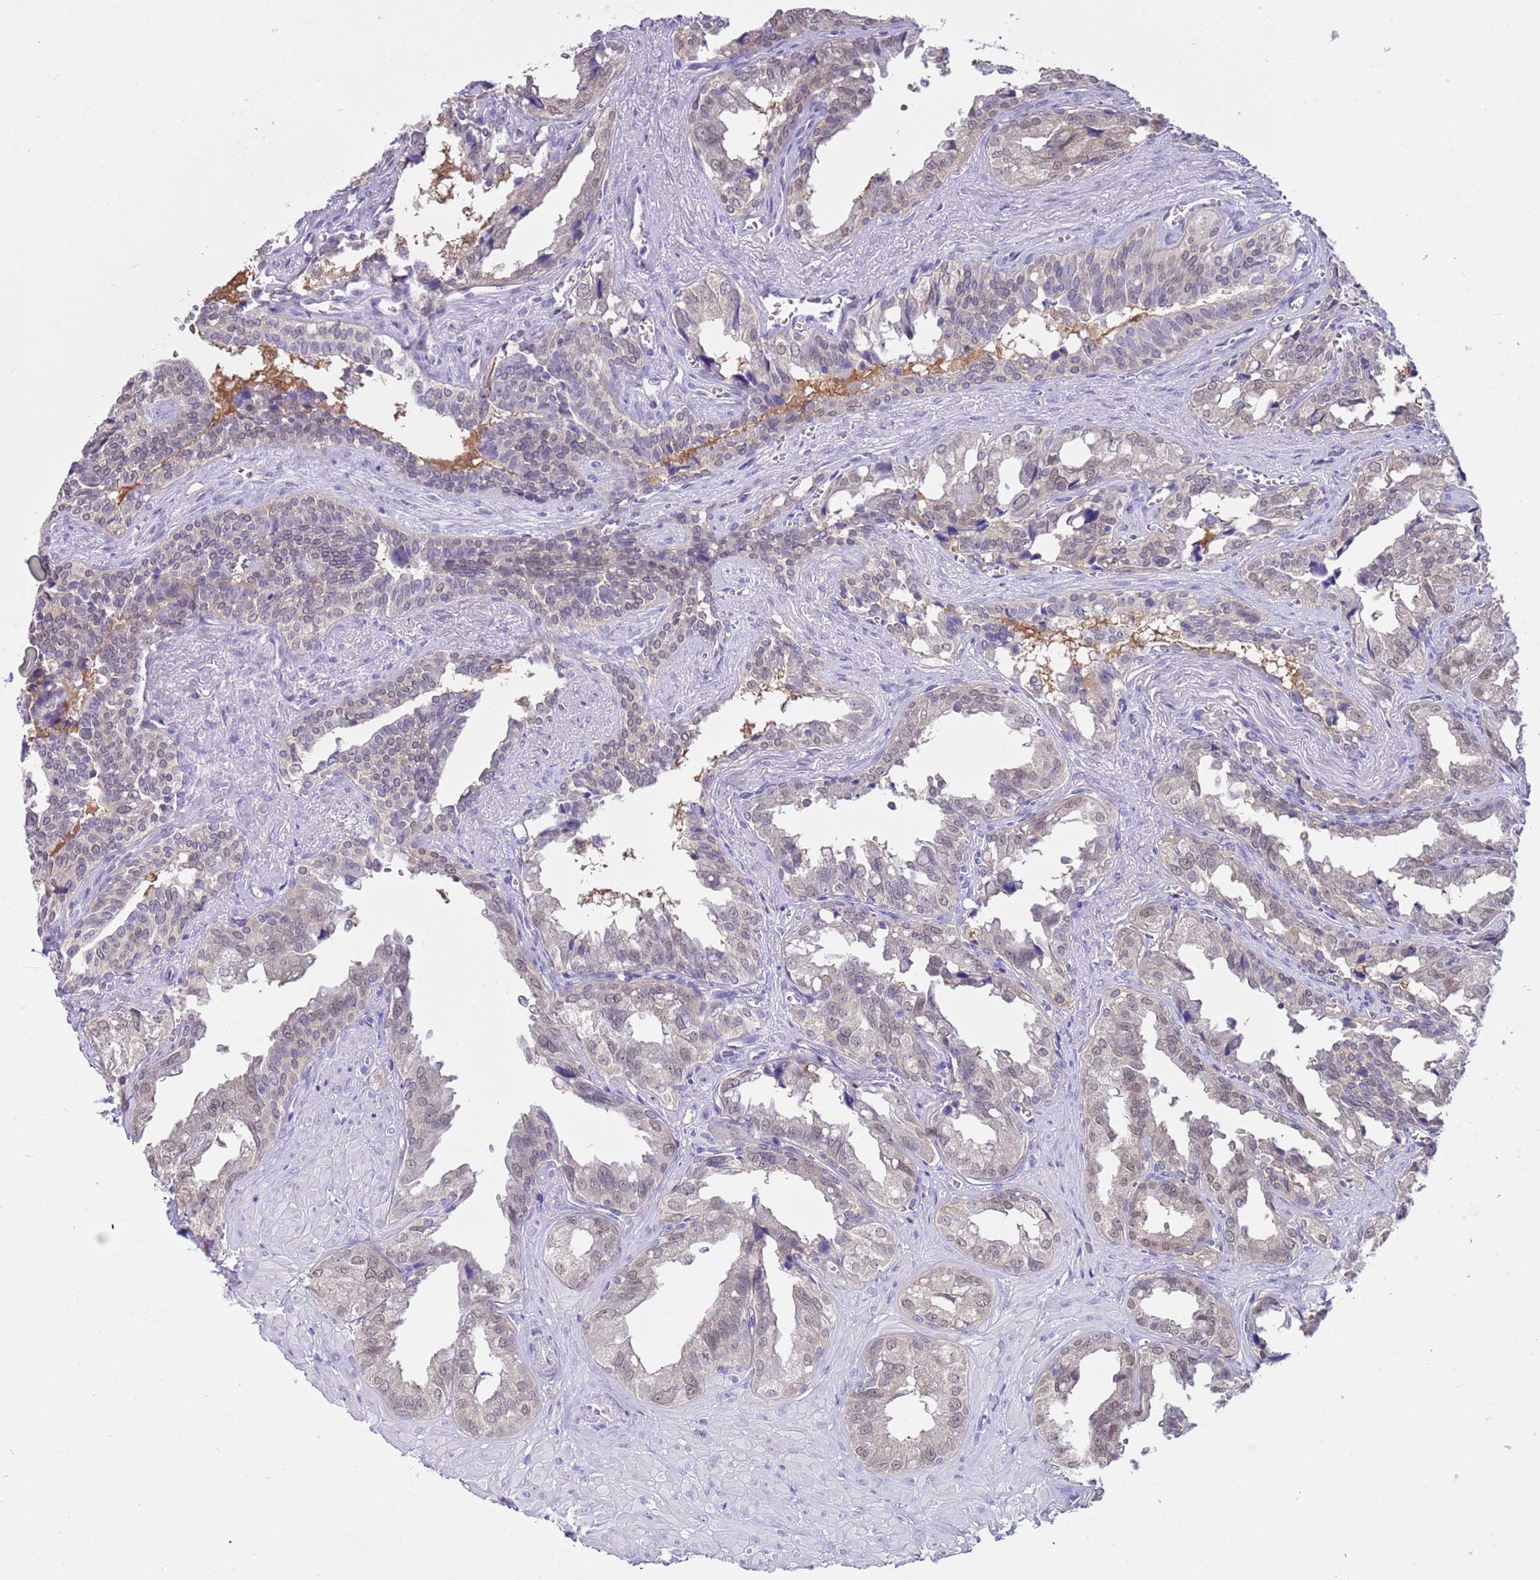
{"staining": {"intensity": "weak", "quantity": "25%-75%", "location": "cytoplasmic/membranous,nuclear"}, "tissue": "seminal vesicle", "cell_type": "Glandular cells", "image_type": "normal", "snomed": [{"axis": "morphology", "description": "Normal tissue, NOS"}, {"axis": "topography", "description": "Seminal veicle"}], "caption": "Immunohistochemical staining of benign human seminal vesicle reveals low levels of weak cytoplasmic/membranous,nuclear expression in about 25%-75% of glandular cells.", "gene": "DDI2", "patient": {"sex": "male", "age": 67}}